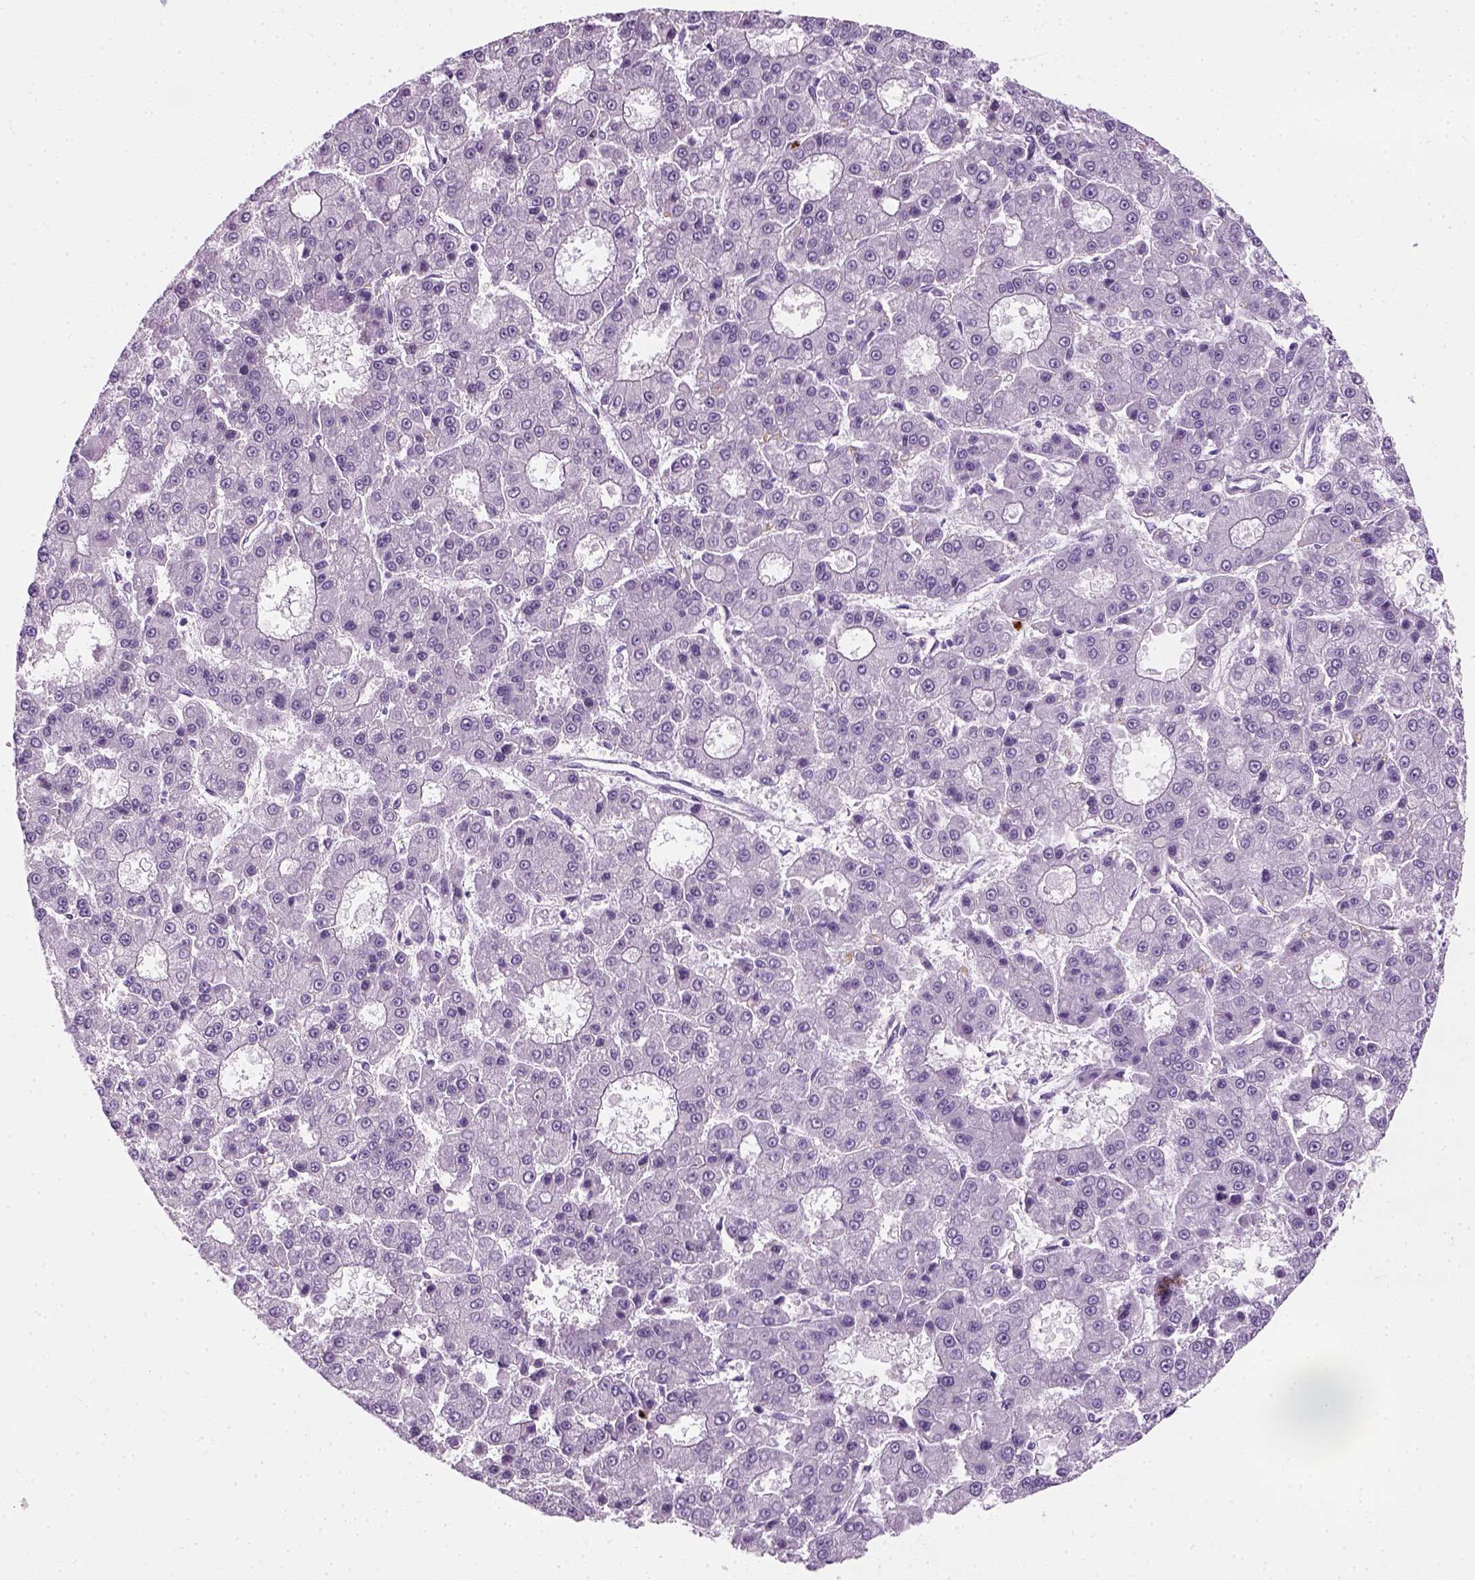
{"staining": {"intensity": "negative", "quantity": "none", "location": "none"}, "tissue": "liver cancer", "cell_type": "Tumor cells", "image_type": "cancer", "snomed": [{"axis": "morphology", "description": "Carcinoma, Hepatocellular, NOS"}, {"axis": "topography", "description": "Liver"}], "caption": "High magnification brightfield microscopy of liver cancer stained with DAB (brown) and counterstained with hematoxylin (blue): tumor cells show no significant expression.", "gene": "IL4", "patient": {"sex": "male", "age": 70}}